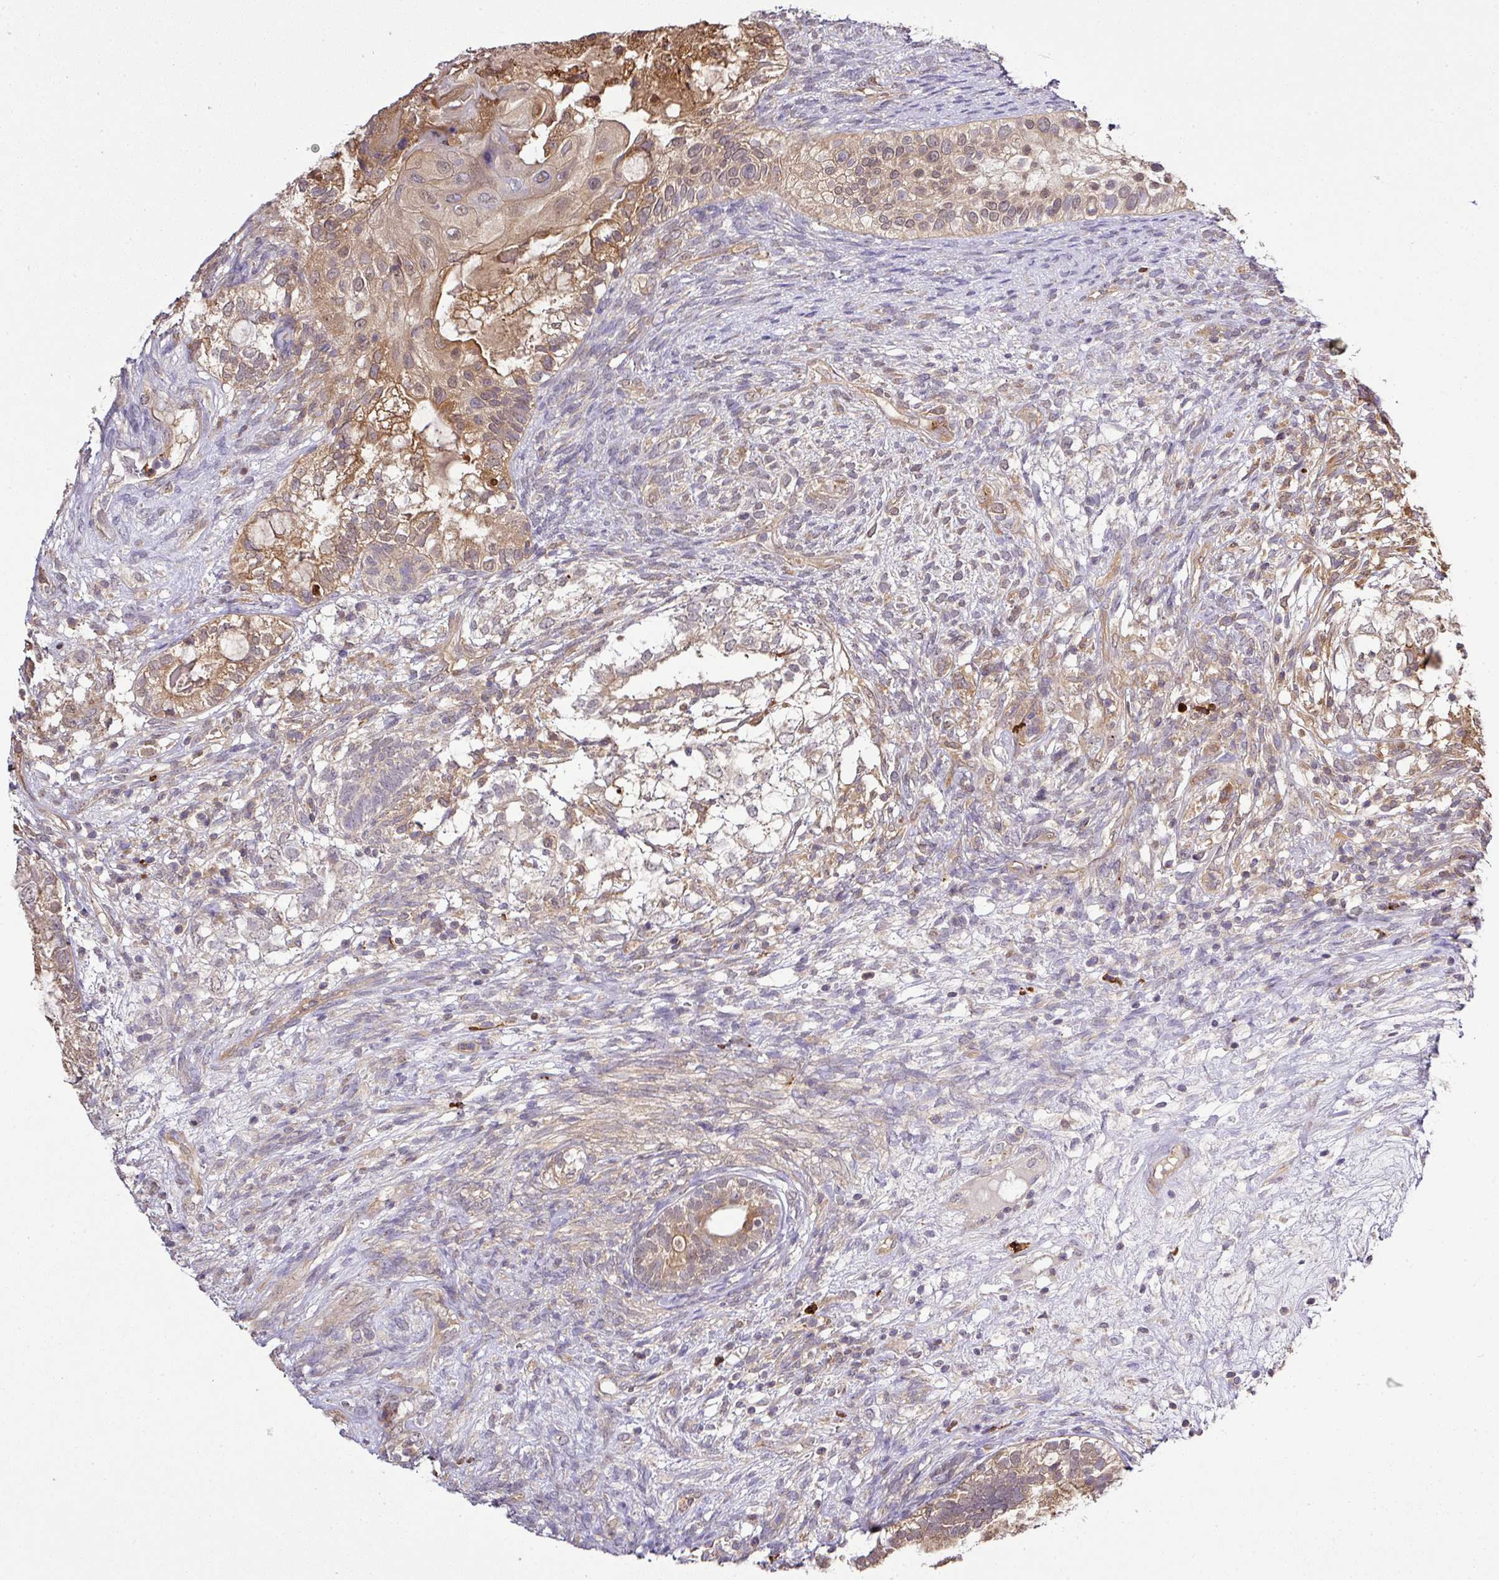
{"staining": {"intensity": "weak", "quantity": "25%-75%", "location": "cytoplasmic/membranous"}, "tissue": "testis cancer", "cell_type": "Tumor cells", "image_type": "cancer", "snomed": [{"axis": "morphology", "description": "Seminoma, NOS"}, {"axis": "morphology", "description": "Carcinoma, Embryonal, NOS"}, {"axis": "topography", "description": "Testis"}], "caption": "Human testis cancer stained for a protein (brown) displays weak cytoplasmic/membranous positive staining in approximately 25%-75% of tumor cells.", "gene": "TMEM107", "patient": {"sex": "male", "age": 41}}